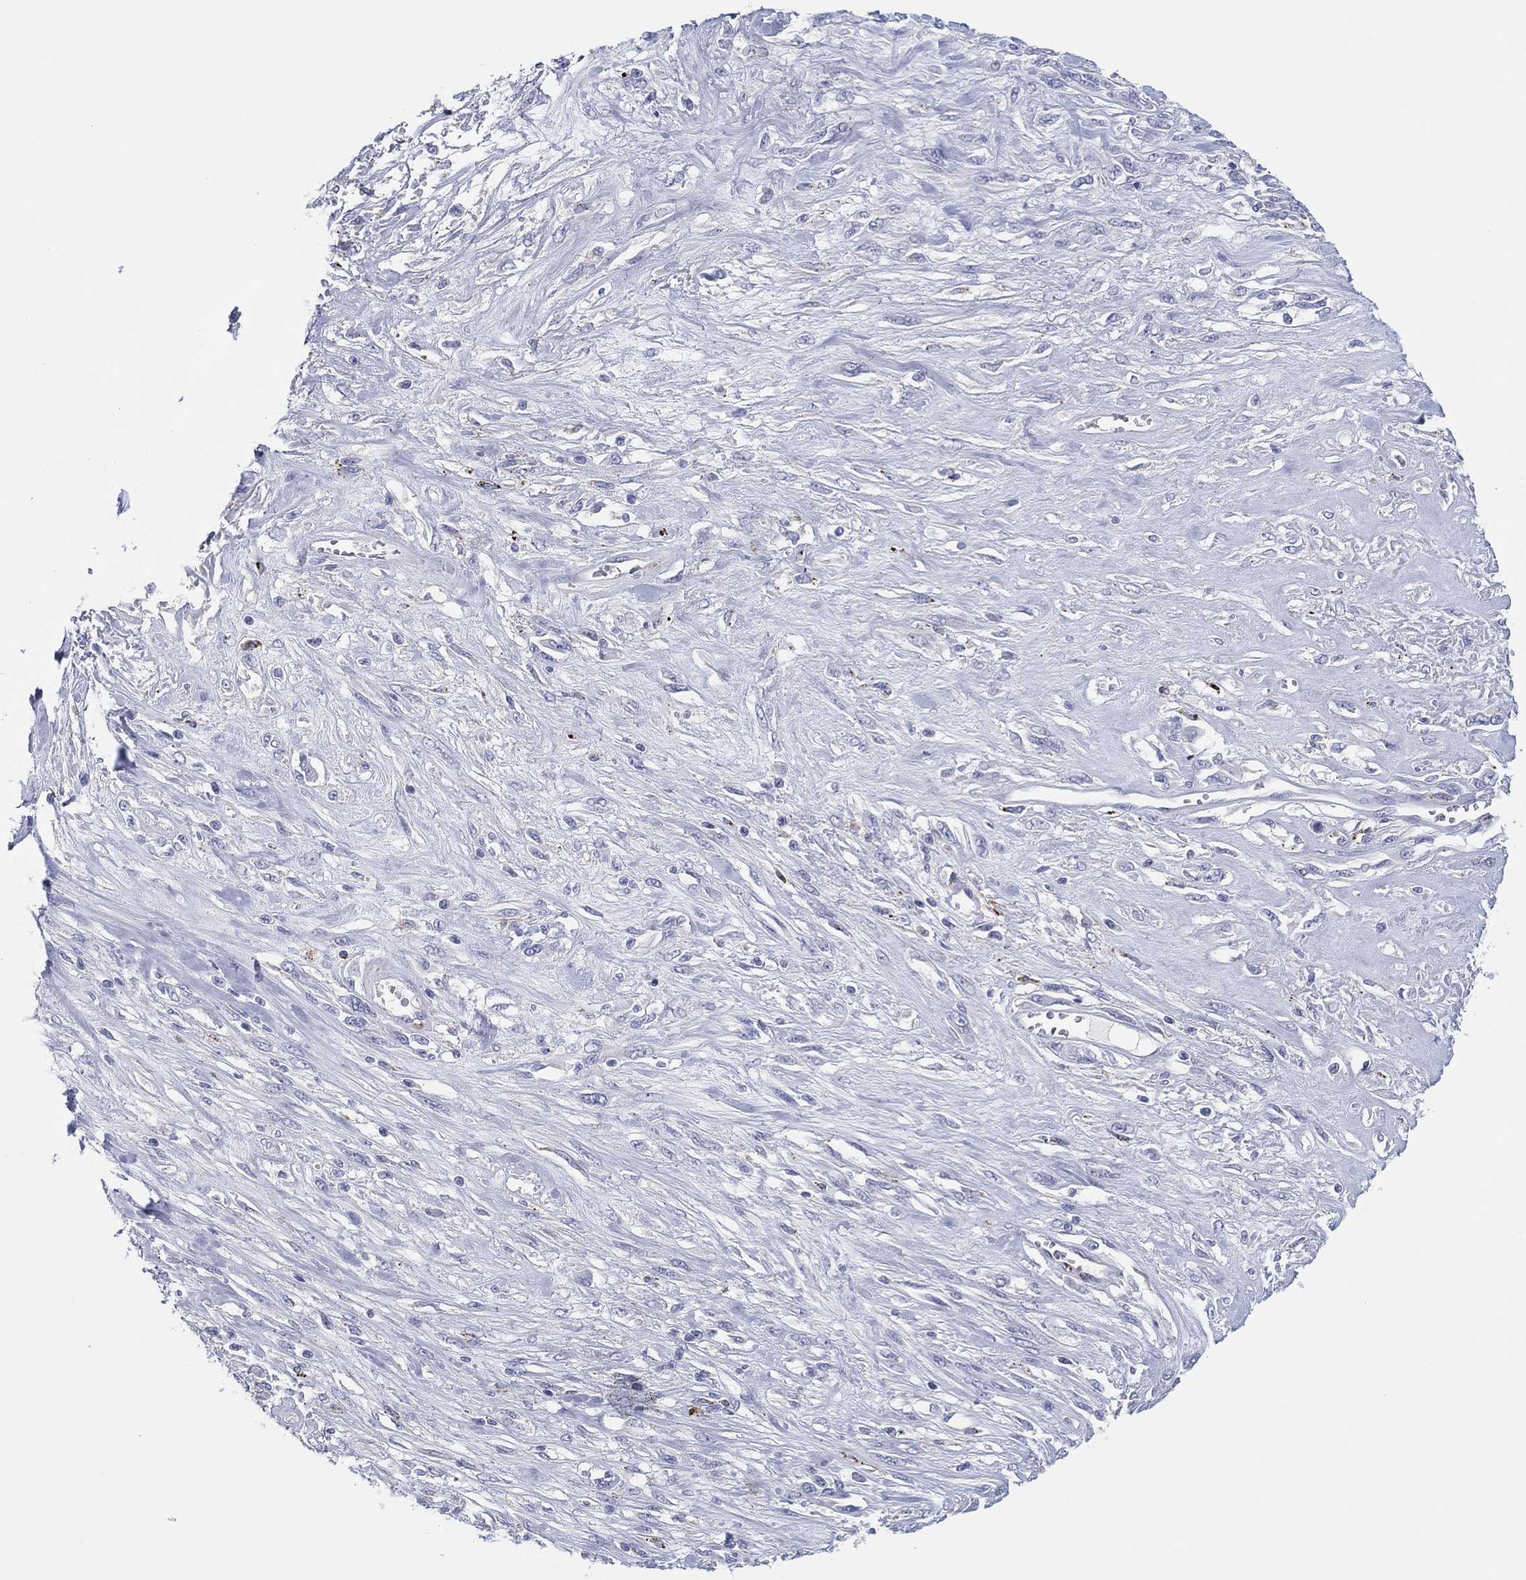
{"staining": {"intensity": "negative", "quantity": "none", "location": "none"}, "tissue": "melanoma", "cell_type": "Tumor cells", "image_type": "cancer", "snomed": [{"axis": "morphology", "description": "Malignant melanoma, NOS"}, {"axis": "topography", "description": "Skin"}], "caption": "Tumor cells are negative for protein expression in human melanoma. (Brightfield microscopy of DAB (3,3'-diaminobenzidine) IHC at high magnification).", "gene": "PLAC8", "patient": {"sex": "female", "age": 91}}